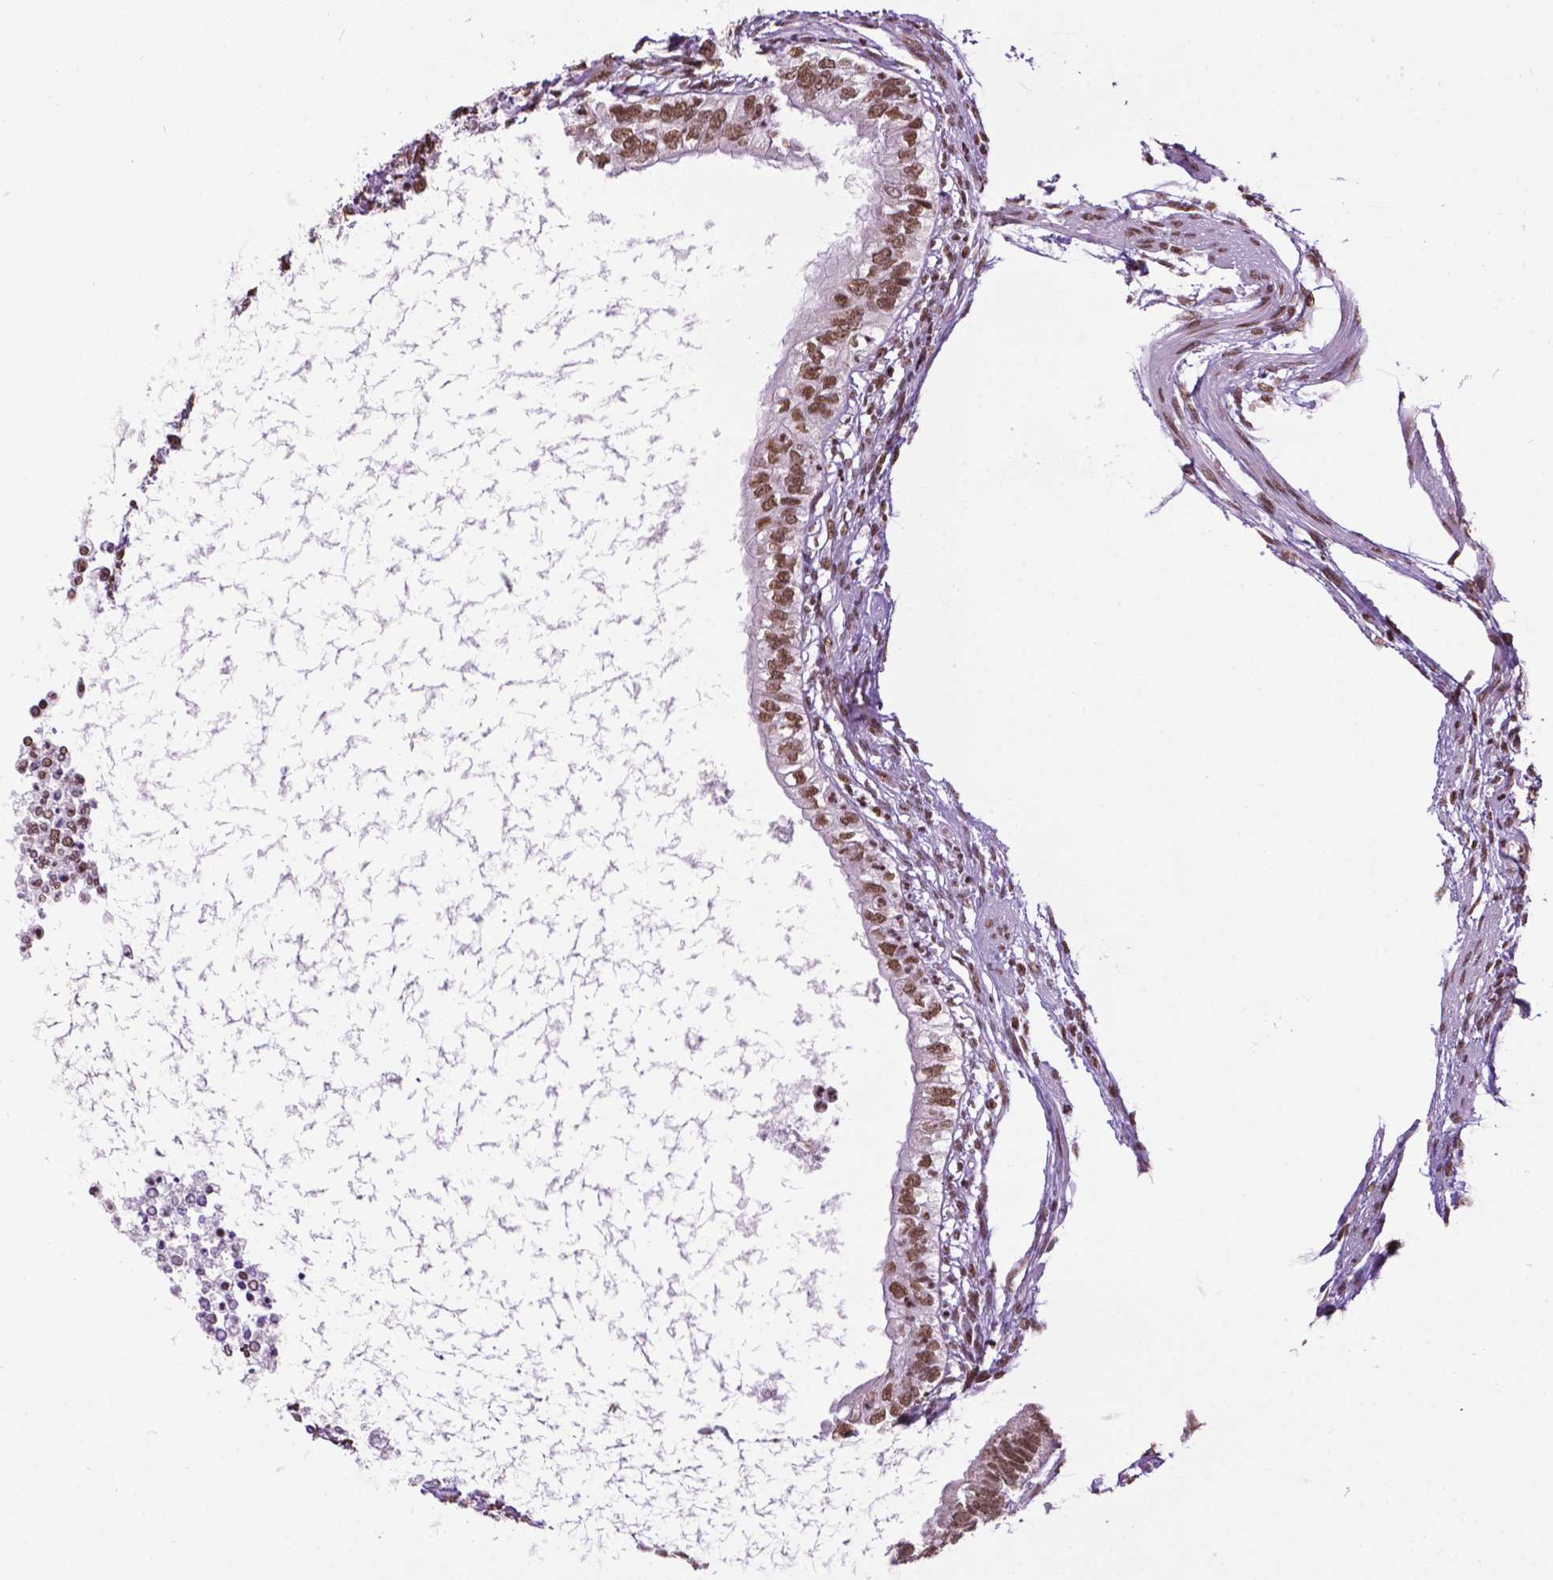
{"staining": {"intensity": "moderate", "quantity": ">75%", "location": "nuclear"}, "tissue": "testis cancer", "cell_type": "Tumor cells", "image_type": "cancer", "snomed": [{"axis": "morphology", "description": "Carcinoma, Embryonal, NOS"}, {"axis": "topography", "description": "Testis"}], "caption": "IHC histopathology image of neoplastic tissue: testis embryonal carcinoma stained using immunohistochemistry shows medium levels of moderate protein expression localized specifically in the nuclear of tumor cells, appearing as a nuclear brown color.", "gene": "COL23A1", "patient": {"sex": "male", "age": 26}}